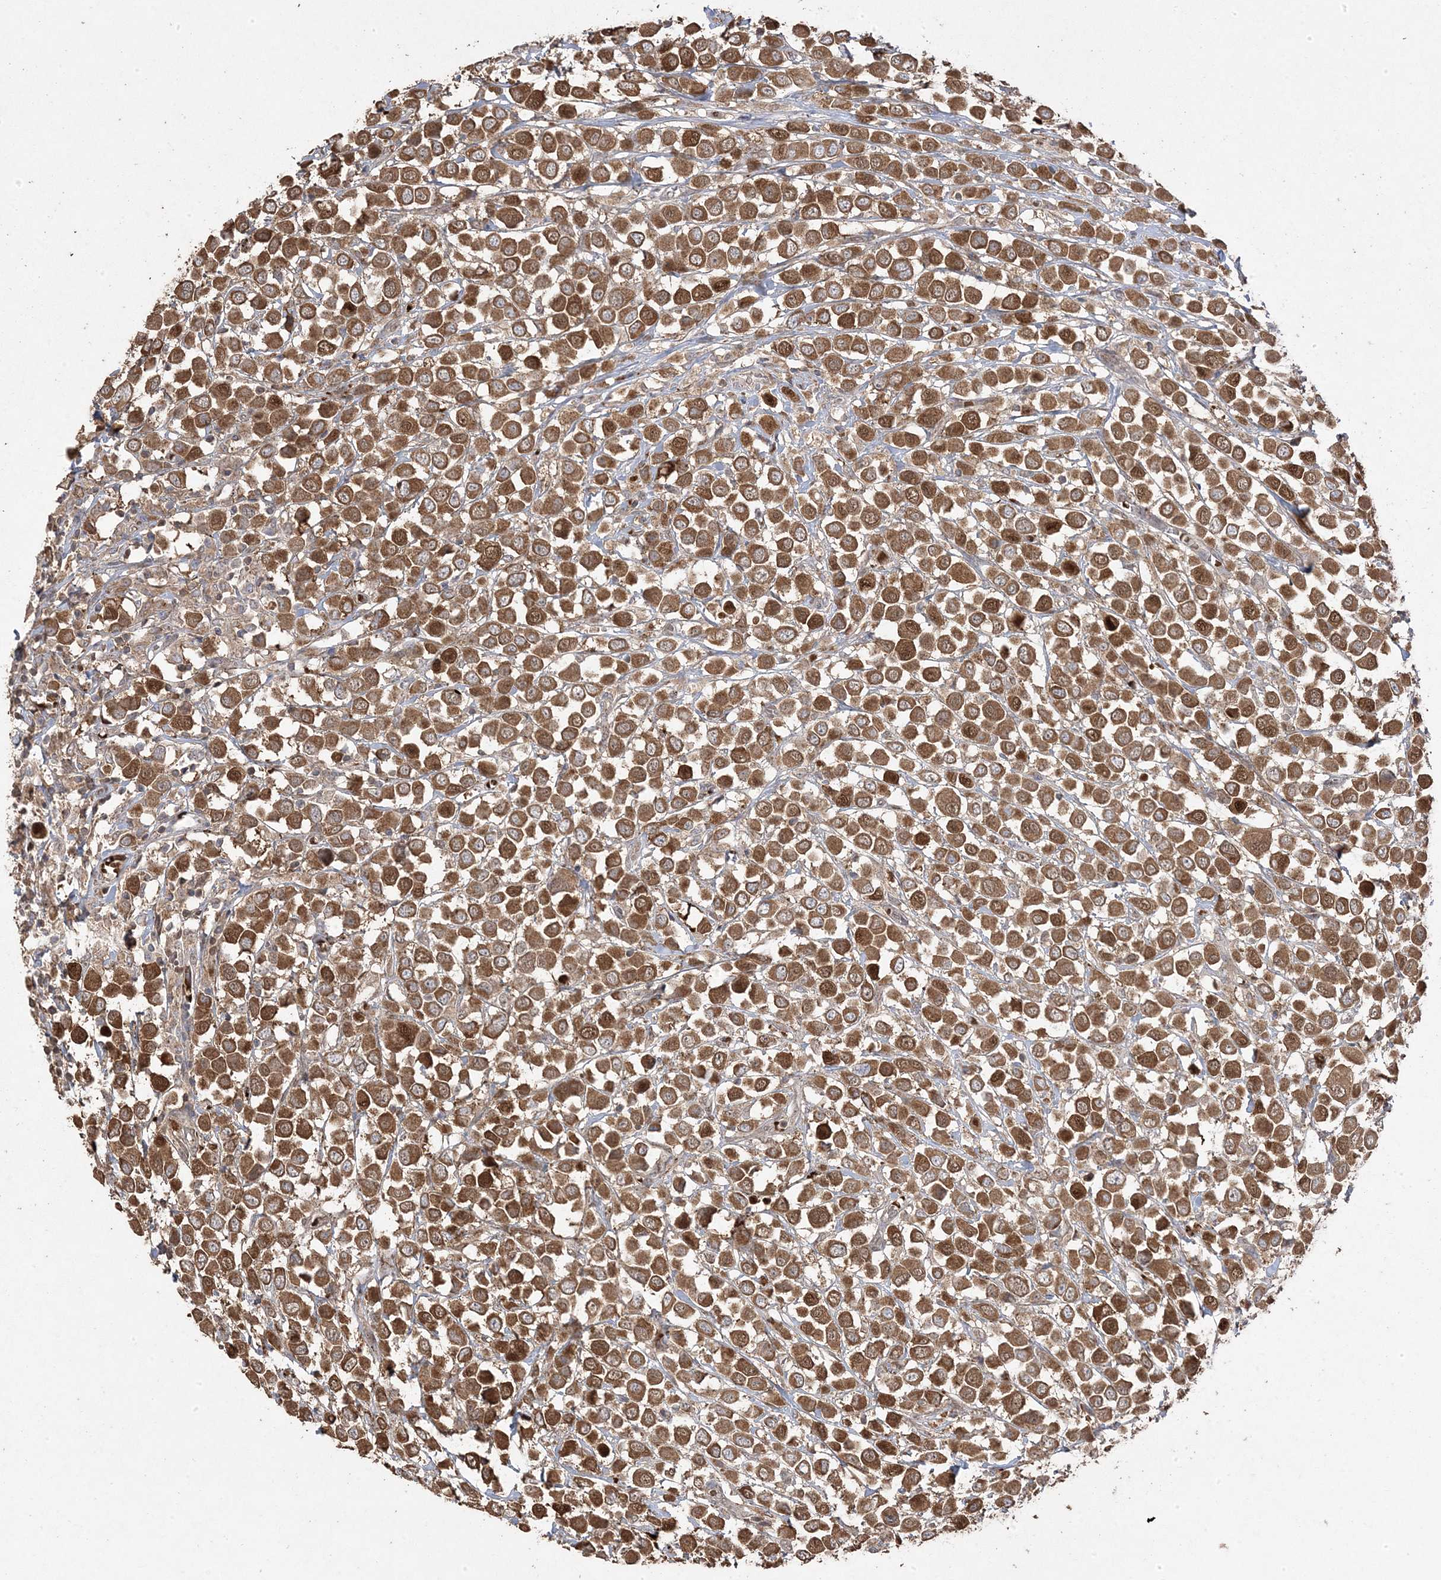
{"staining": {"intensity": "moderate", "quantity": ">75%", "location": "cytoplasmic/membranous"}, "tissue": "breast cancer", "cell_type": "Tumor cells", "image_type": "cancer", "snomed": [{"axis": "morphology", "description": "Duct carcinoma"}, {"axis": "topography", "description": "Breast"}], "caption": "Moderate cytoplasmic/membranous expression for a protein is identified in approximately >75% of tumor cells of breast cancer (infiltrating ductal carcinoma) using immunohistochemistry.", "gene": "PPOX", "patient": {"sex": "female", "age": 61}}